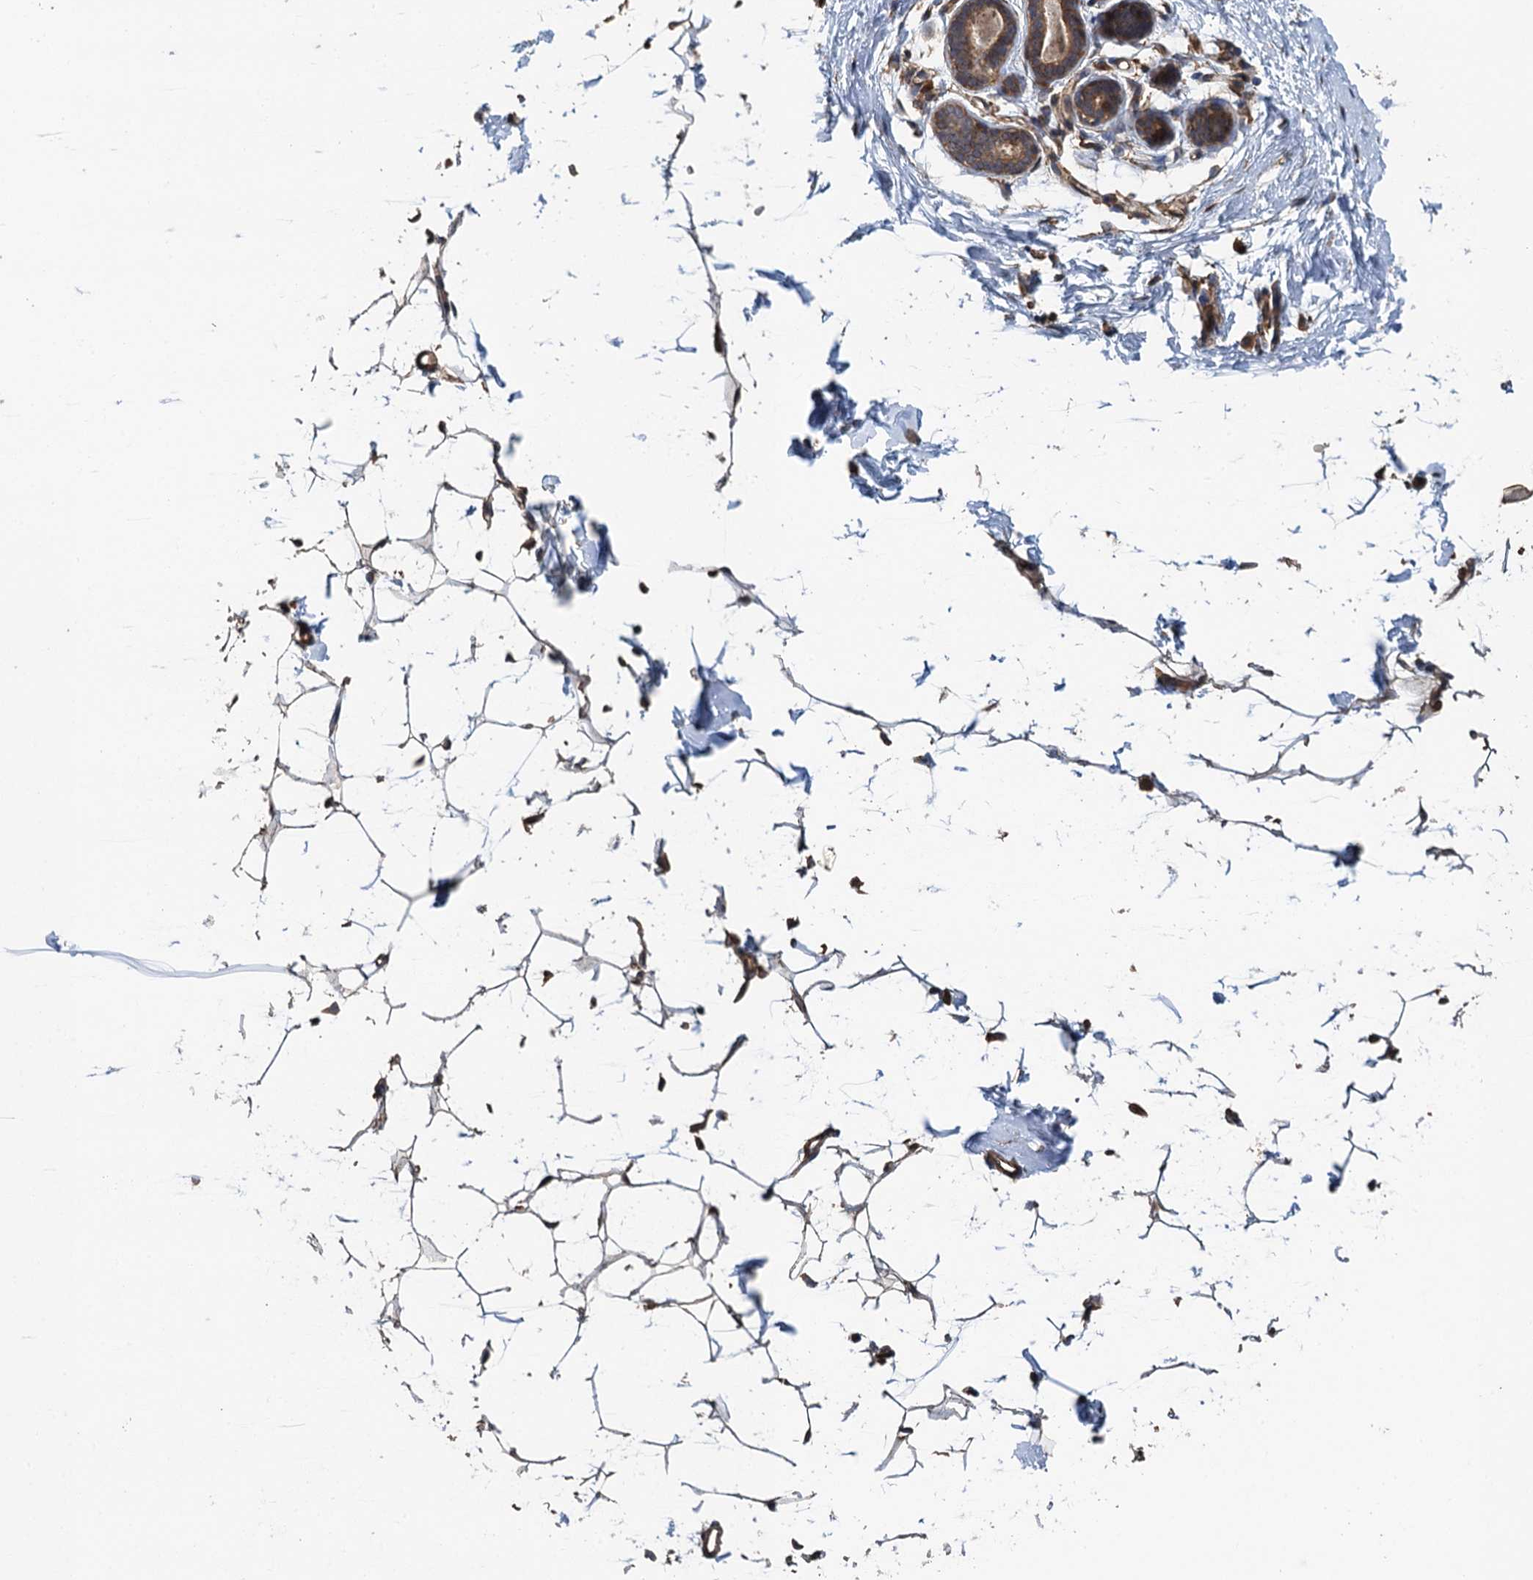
{"staining": {"intensity": "weak", "quantity": "25%-75%", "location": "cytoplasmic/membranous"}, "tissue": "adipose tissue", "cell_type": "Adipocytes", "image_type": "normal", "snomed": [{"axis": "morphology", "description": "Normal tissue, NOS"}, {"axis": "topography", "description": "Breast"}], "caption": "The micrograph displays staining of benign adipose tissue, revealing weak cytoplasmic/membranous protein staining (brown color) within adipocytes.", "gene": "BORCS5", "patient": {"sex": "female", "age": 23}}